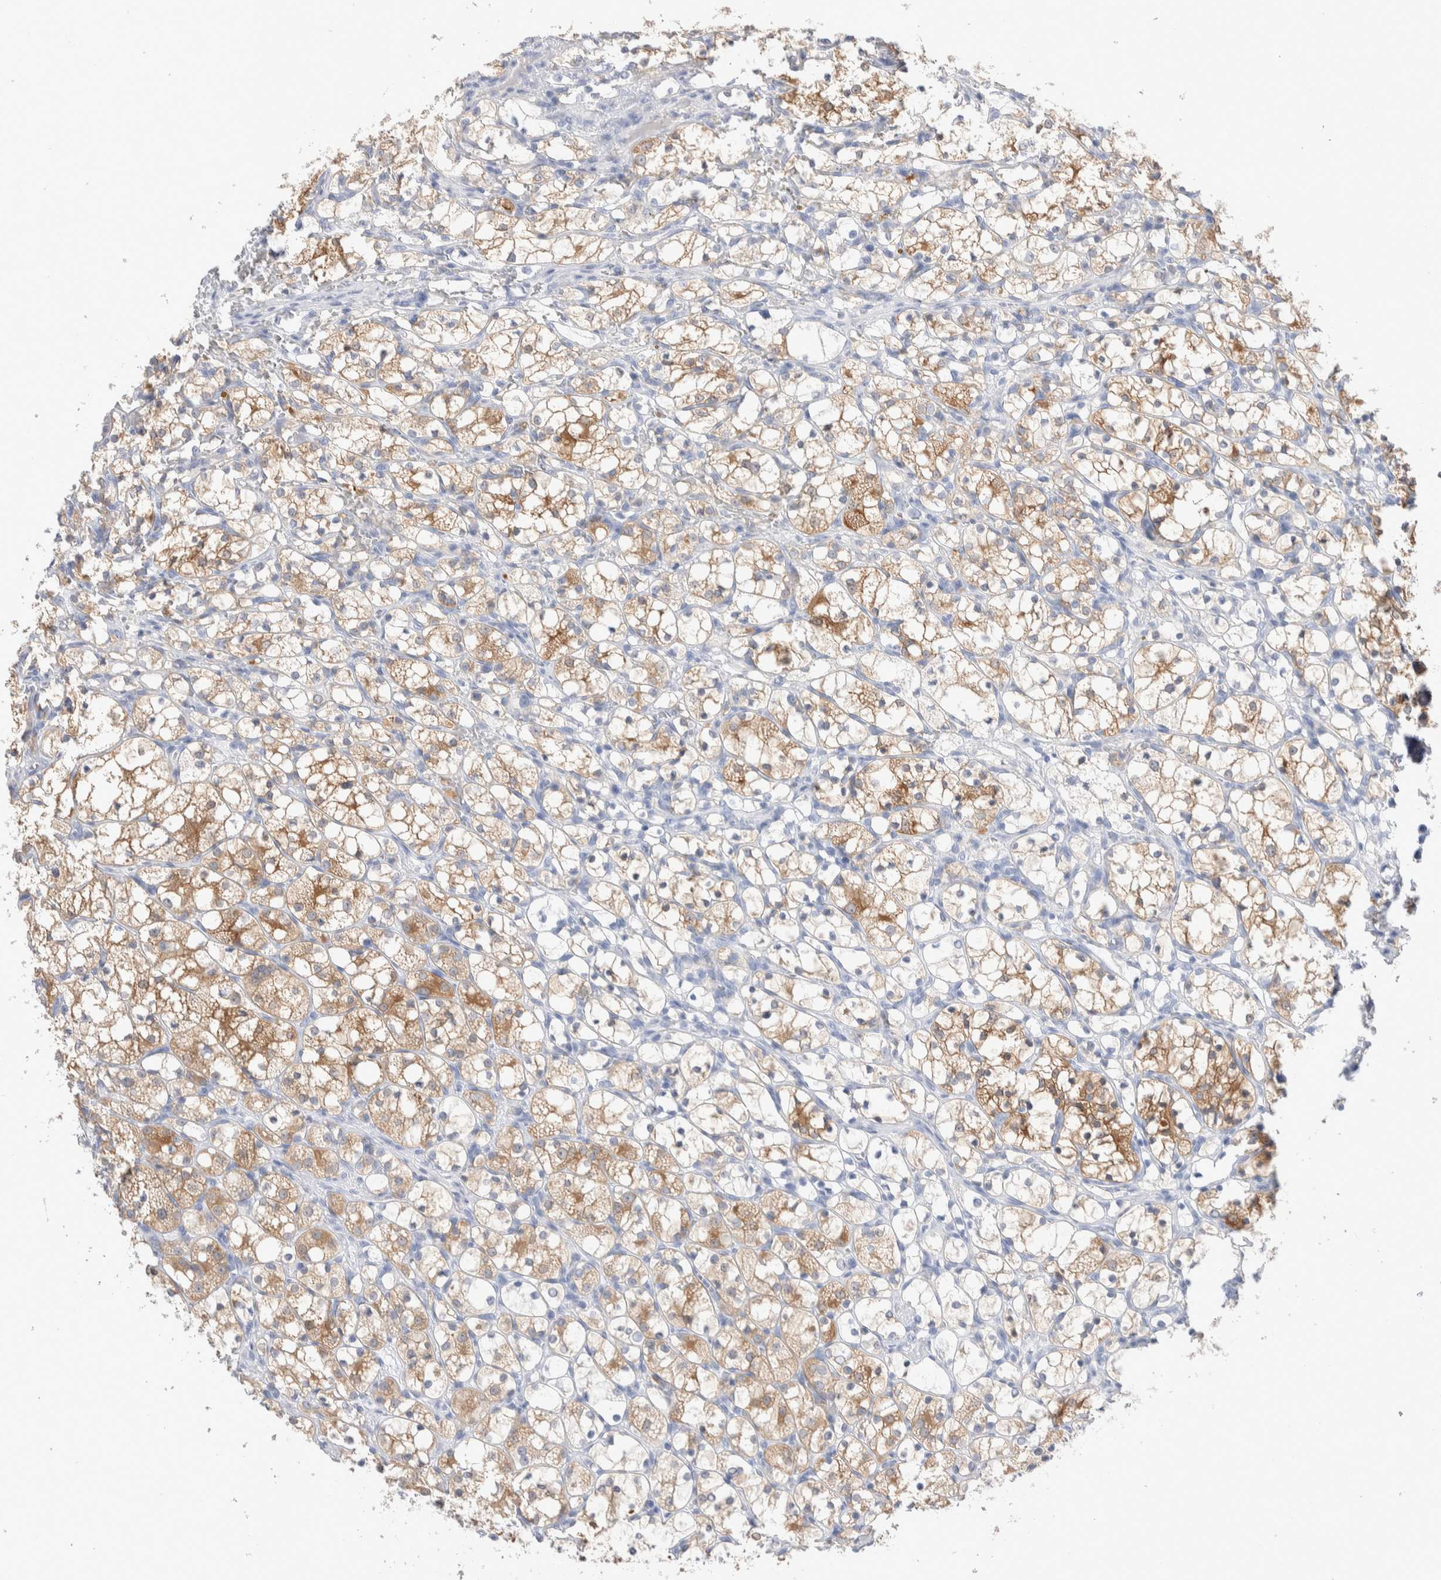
{"staining": {"intensity": "moderate", "quantity": "25%-75%", "location": "cytoplasmic/membranous"}, "tissue": "renal cancer", "cell_type": "Tumor cells", "image_type": "cancer", "snomed": [{"axis": "morphology", "description": "Adenocarcinoma, NOS"}, {"axis": "topography", "description": "Kidney"}], "caption": "The immunohistochemical stain highlights moderate cytoplasmic/membranous staining in tumor cells of renal adenocarcinoma tissue.", "gene": "GDA", "patient": {"sex": "female", "age": 69}}